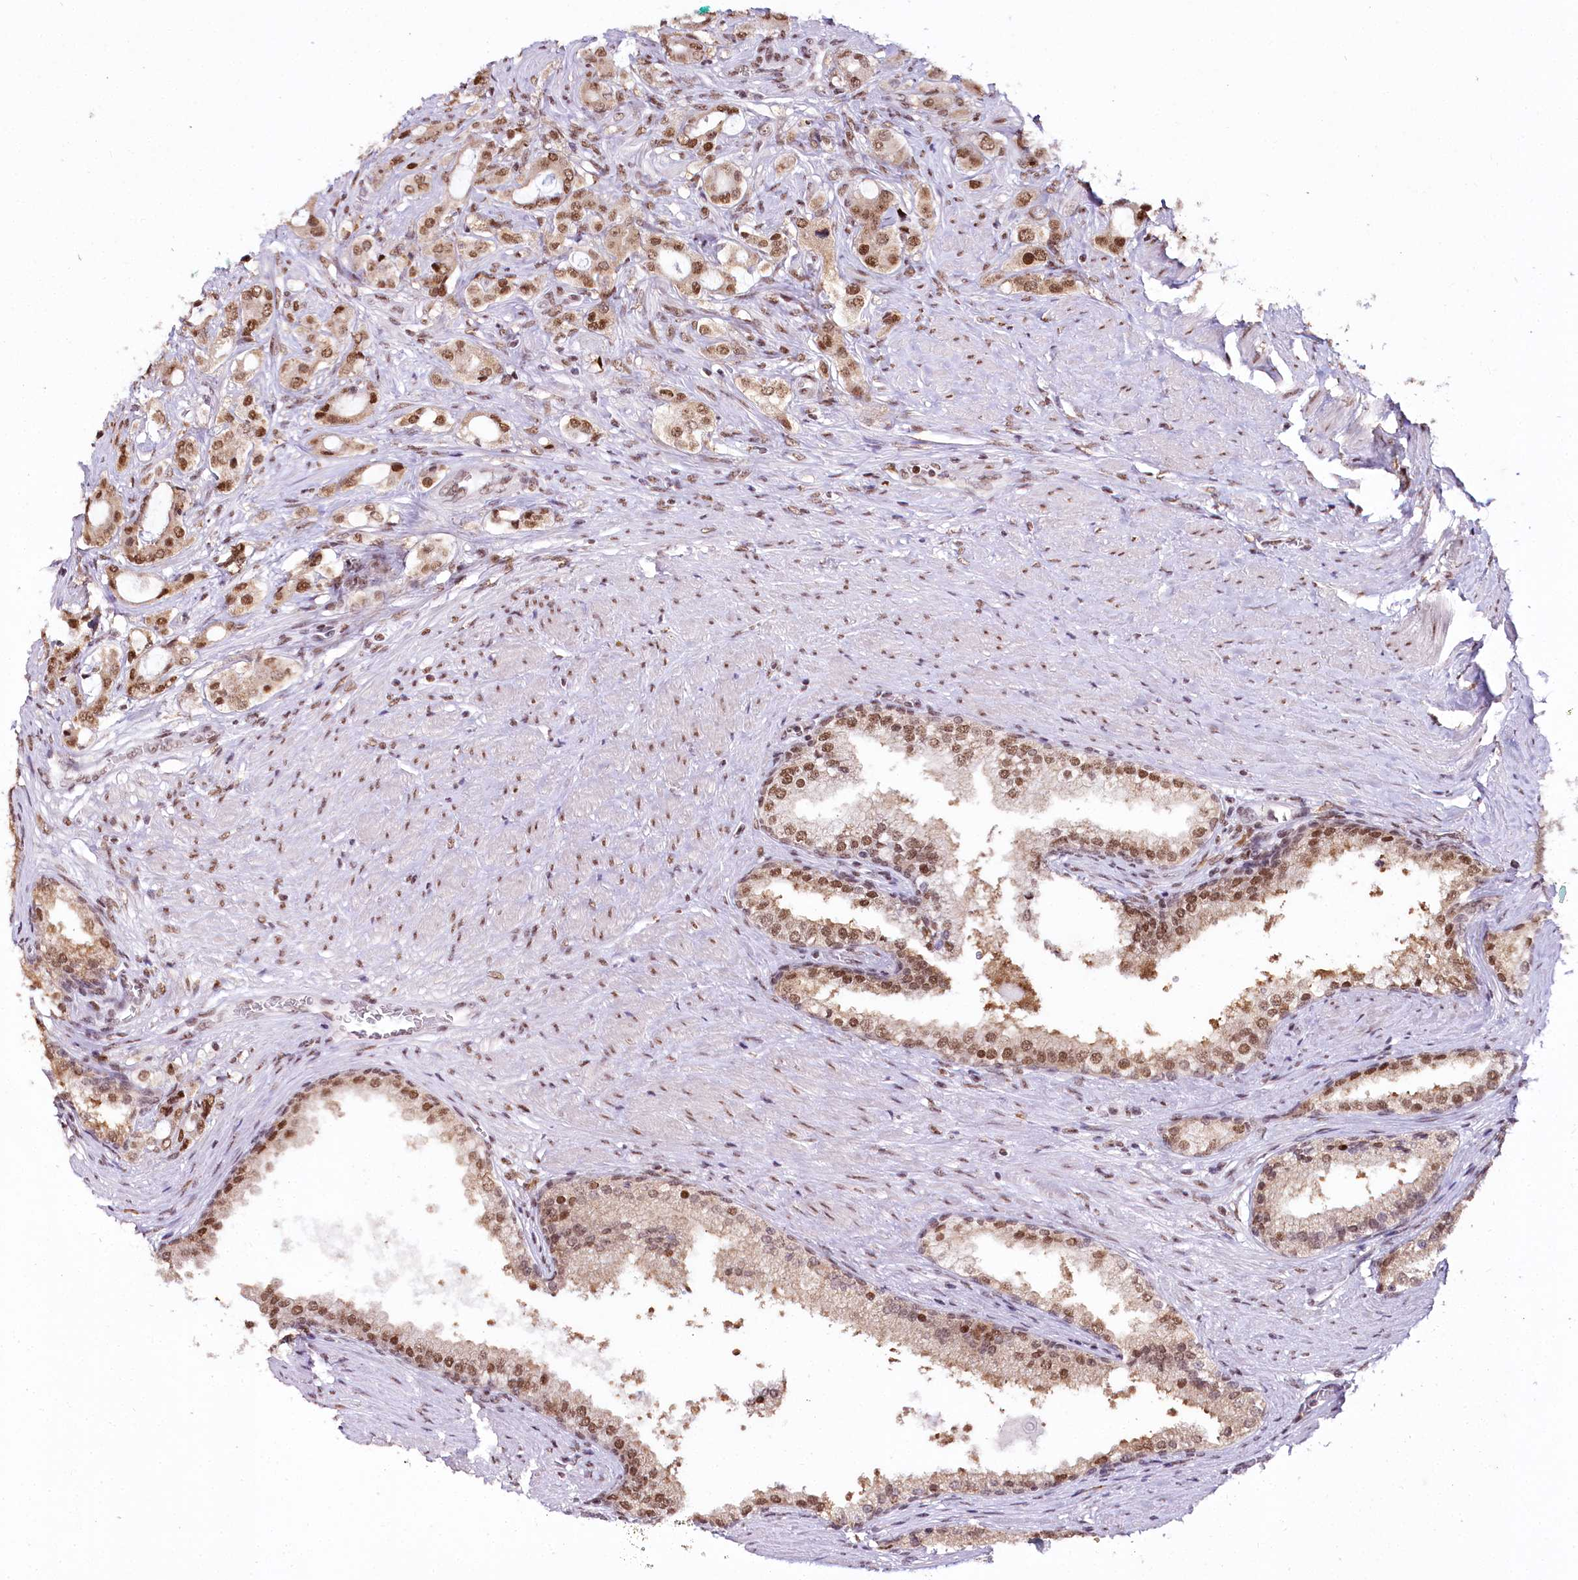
{"staining": {"intensity": "moderate", "quantity": ">75%", "location": "nuclear"}, "tissue": "prostate cancer", "cell_type": "Tumor cells", "image_type": "cancer", "snomed": [{"axis": "morphology", "description": "Adenocarcinoma, High grade"}, {"axis": "topography", "description": "Prostate"}], "caption": "Protein analysis of prostate cancer tissue reveals moderate nuclear expression in approximately >75% of tumor cells.", "gene": "SMARCE1", "patient": {"sex": "male", "age": 63}}